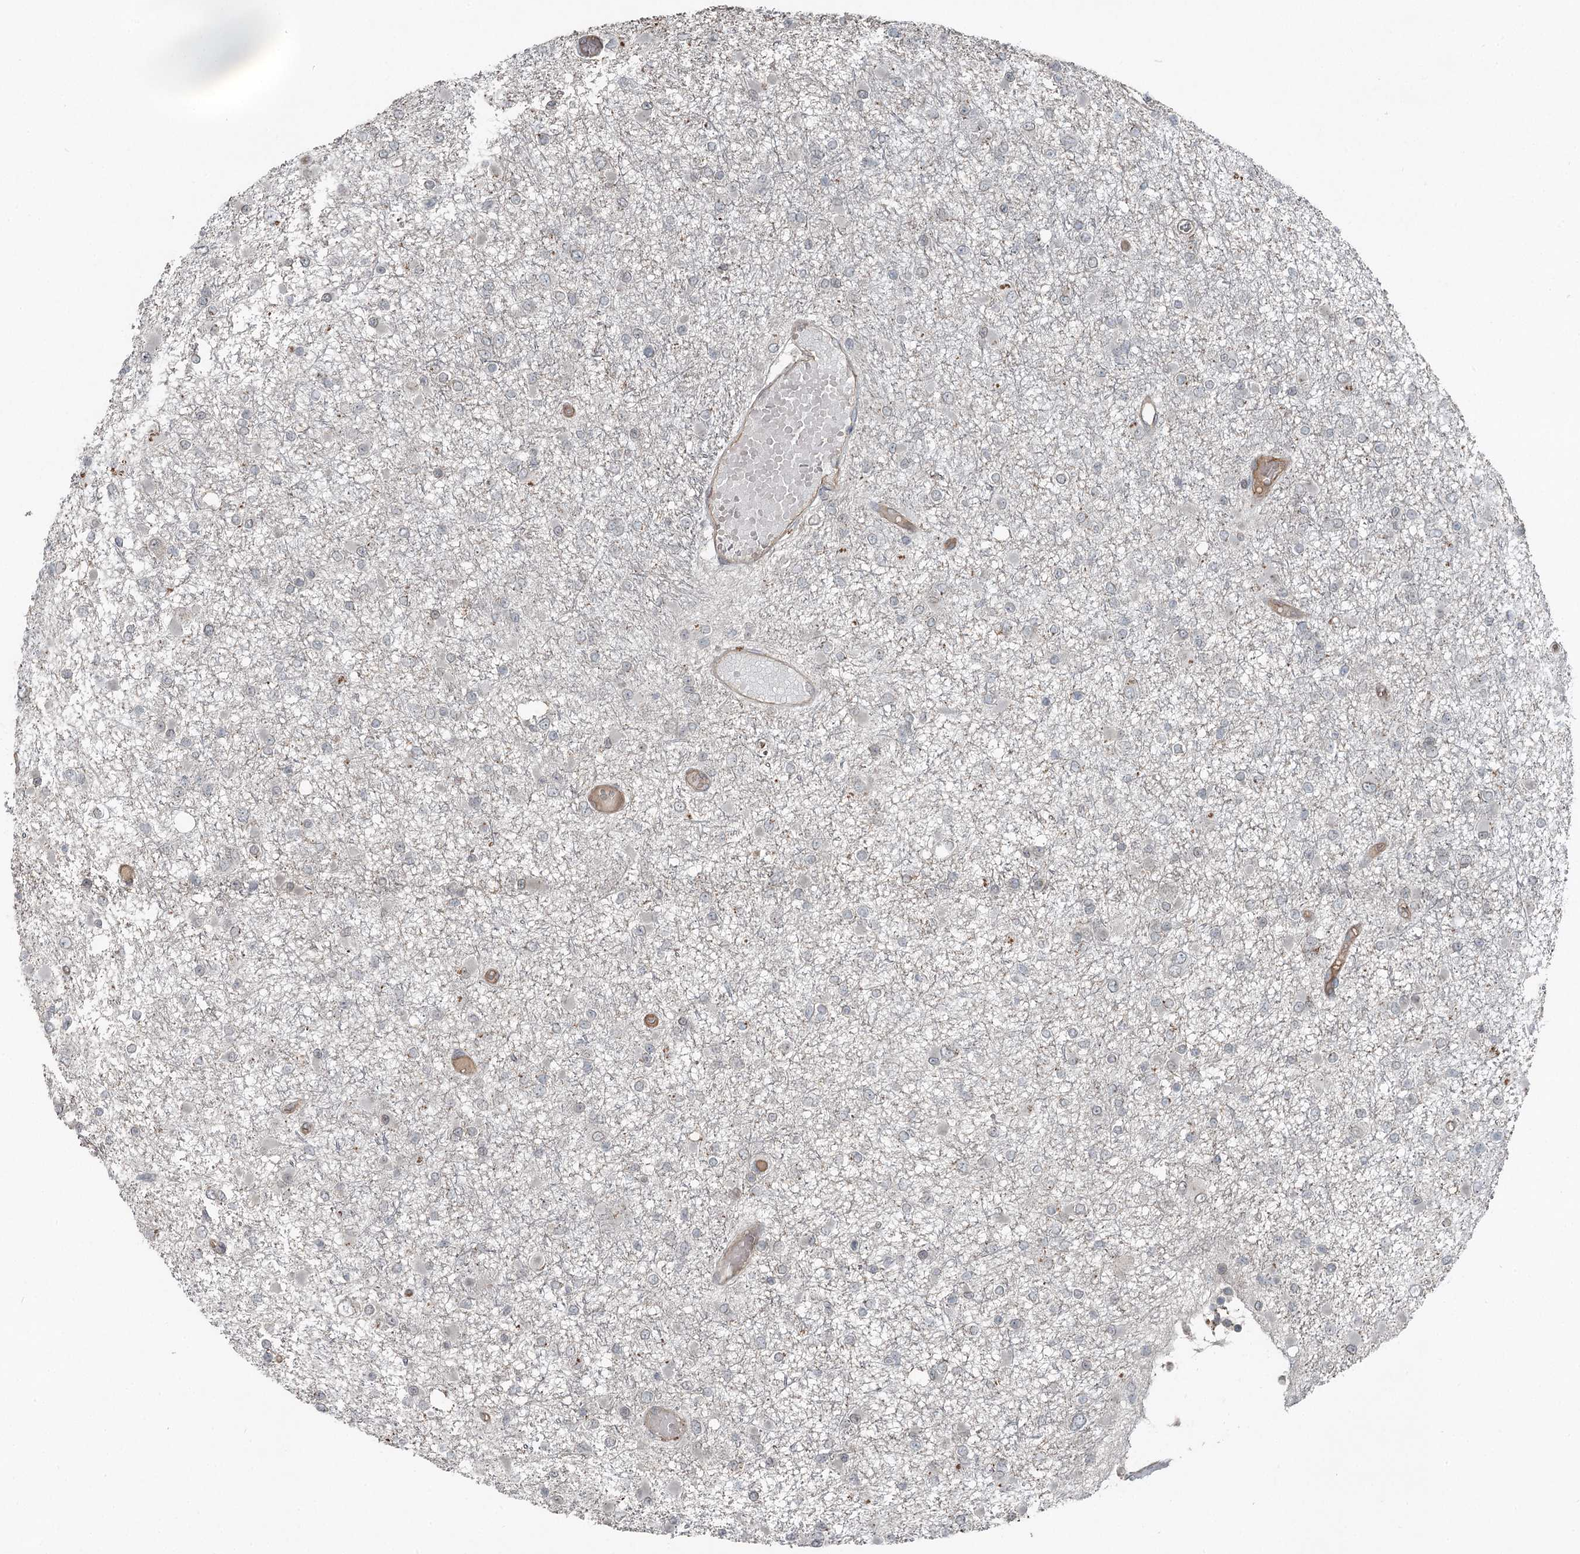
{"staining": {"intensity": "negative", "quantity": "none", "location": "none"}, "tissue": "glioma", "cell_type": "Tumor cells", "image_type": "cancer", "snomed": [{"axis": "morphology", "description": "Glioma, malignant, Low grade"}, {"axis": "topography", "description": "Brain"}], "caption": "IHC histopathology image of neoplastic tissue: glioma stained with DAB (3,3'-diaminobenzidine) displays no significant protein staining in tumor cells. Nuclei are stained in blue.", "gene": "SLC39A8", "patient": {"sex": "female", "age": 22}}